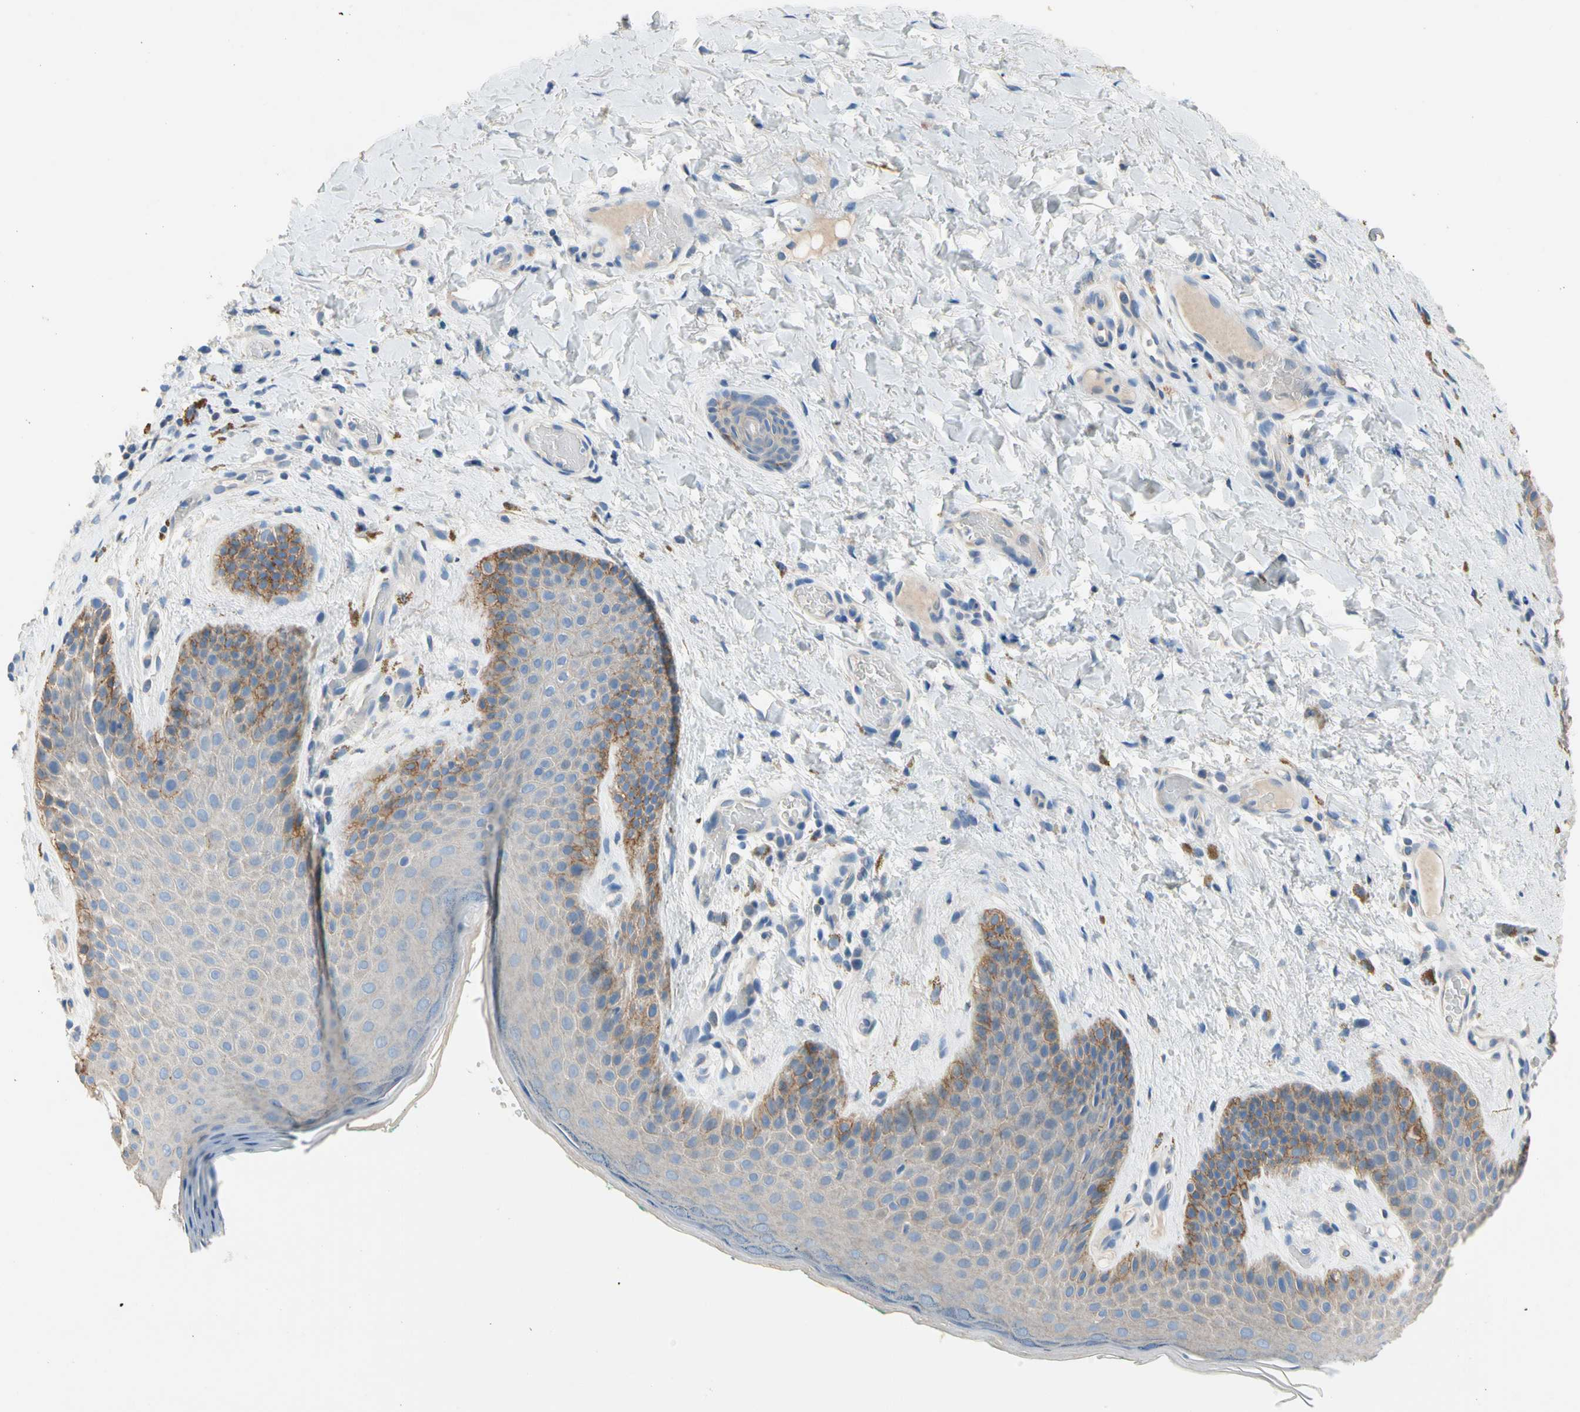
{"staining": {"intensity": "moderate", "quantity": "25%-75%", "location": "cytoplasmic/membranous"}, "tissue": "skin", "cell_type": "Epidermal cells", "image_type": "normal", "snomed": [{"axis": "morphology", "description": "Normal tissue, NOS"}, {"axis": "topography", "description": "Anal"}], "caption": "Protein expression analysis of unremarkable human skin reveals moderate cytoplasmic/membranous positivity in approximately 25%-75% of epidermal cells.", "gene": "CA14", "patient": {"sex": "male", "age": 74}}